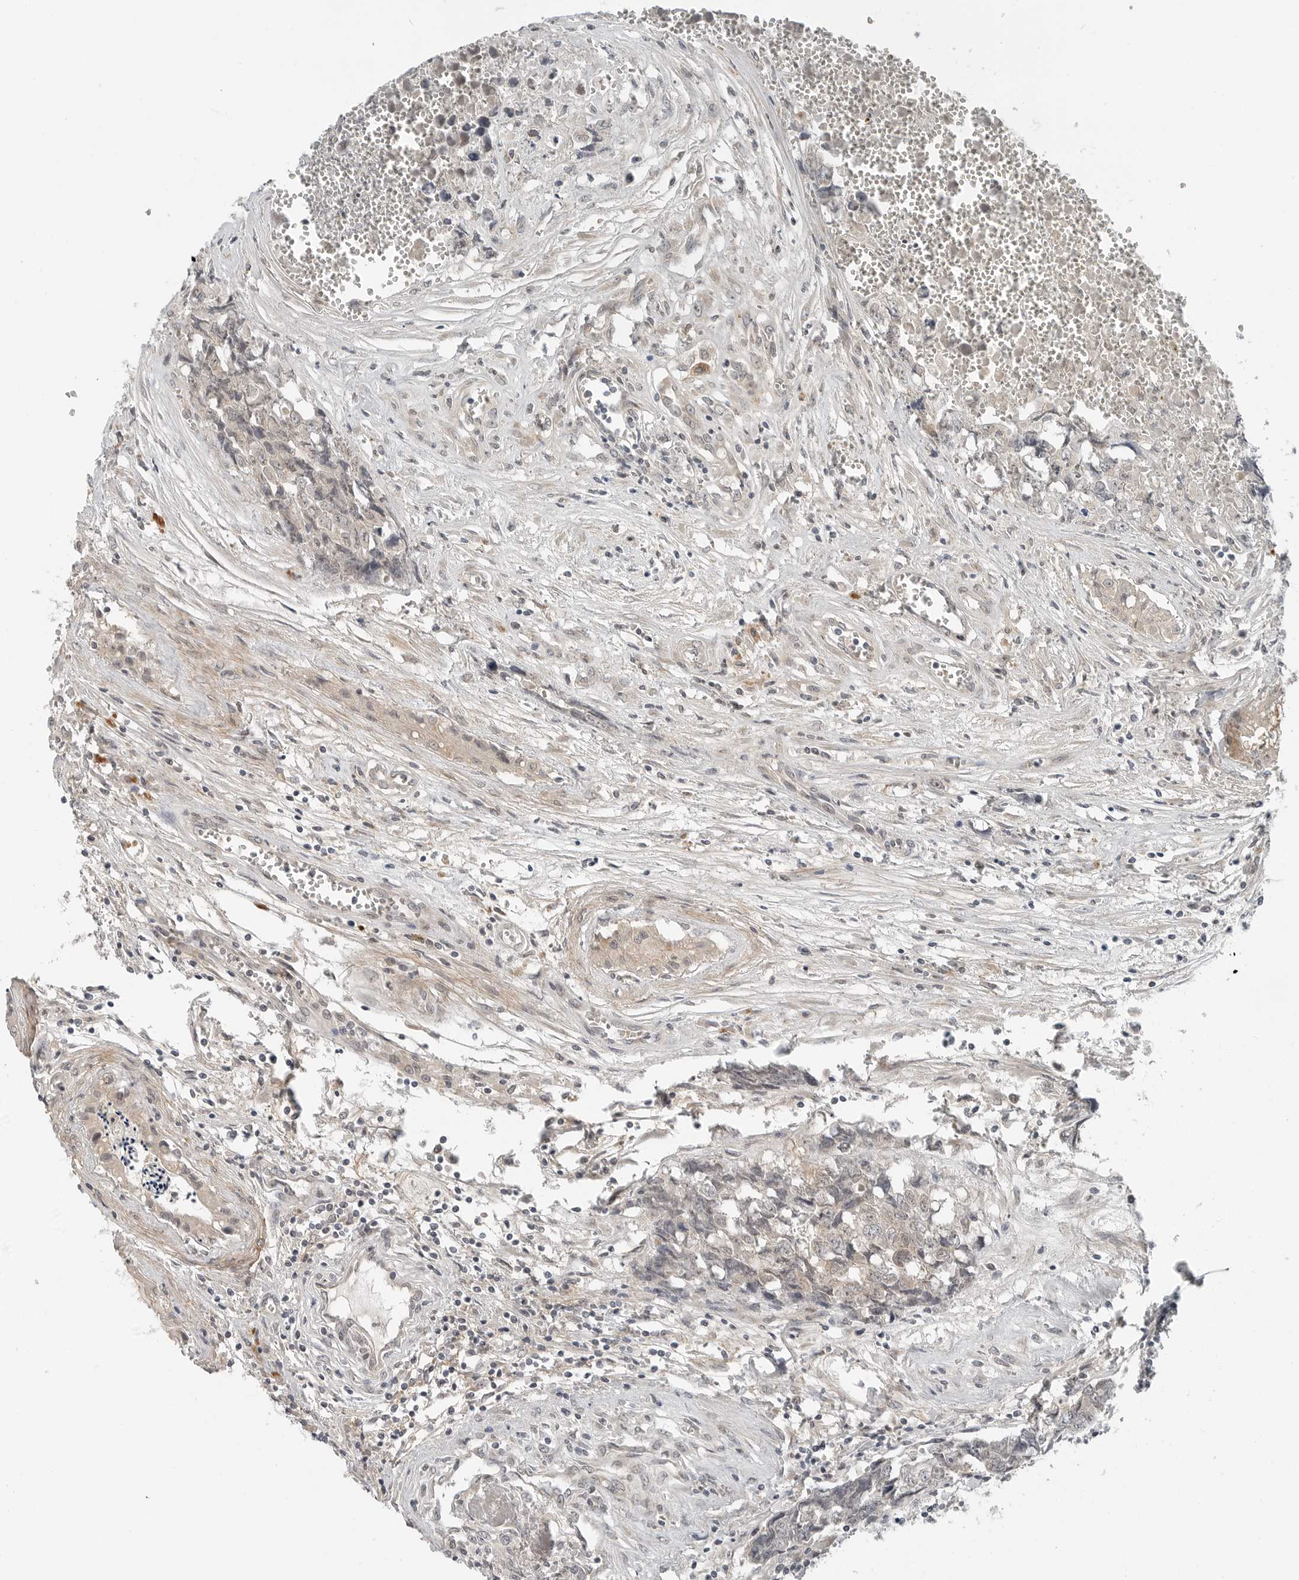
{"staining": {"intensity": "negative", "quantity": "none", "location": "none"}, "tissue": "testis cancer", "cell_type": "Tumor cells", "image_type": "cancer", "snomed": [{"axis": "morphology", "description": "Carcinoma, Embryonal, NOS"}, {"axis": "topography", "description": "Testis"}], "caption": "Immunohistochemistry histopathology image of neoplastic tissue: human testis cancer stained with DAB shows no significant protein expression in tumor cells.", "gene": "FCRLB", "patient": {"sex": "male", "age": 31}}